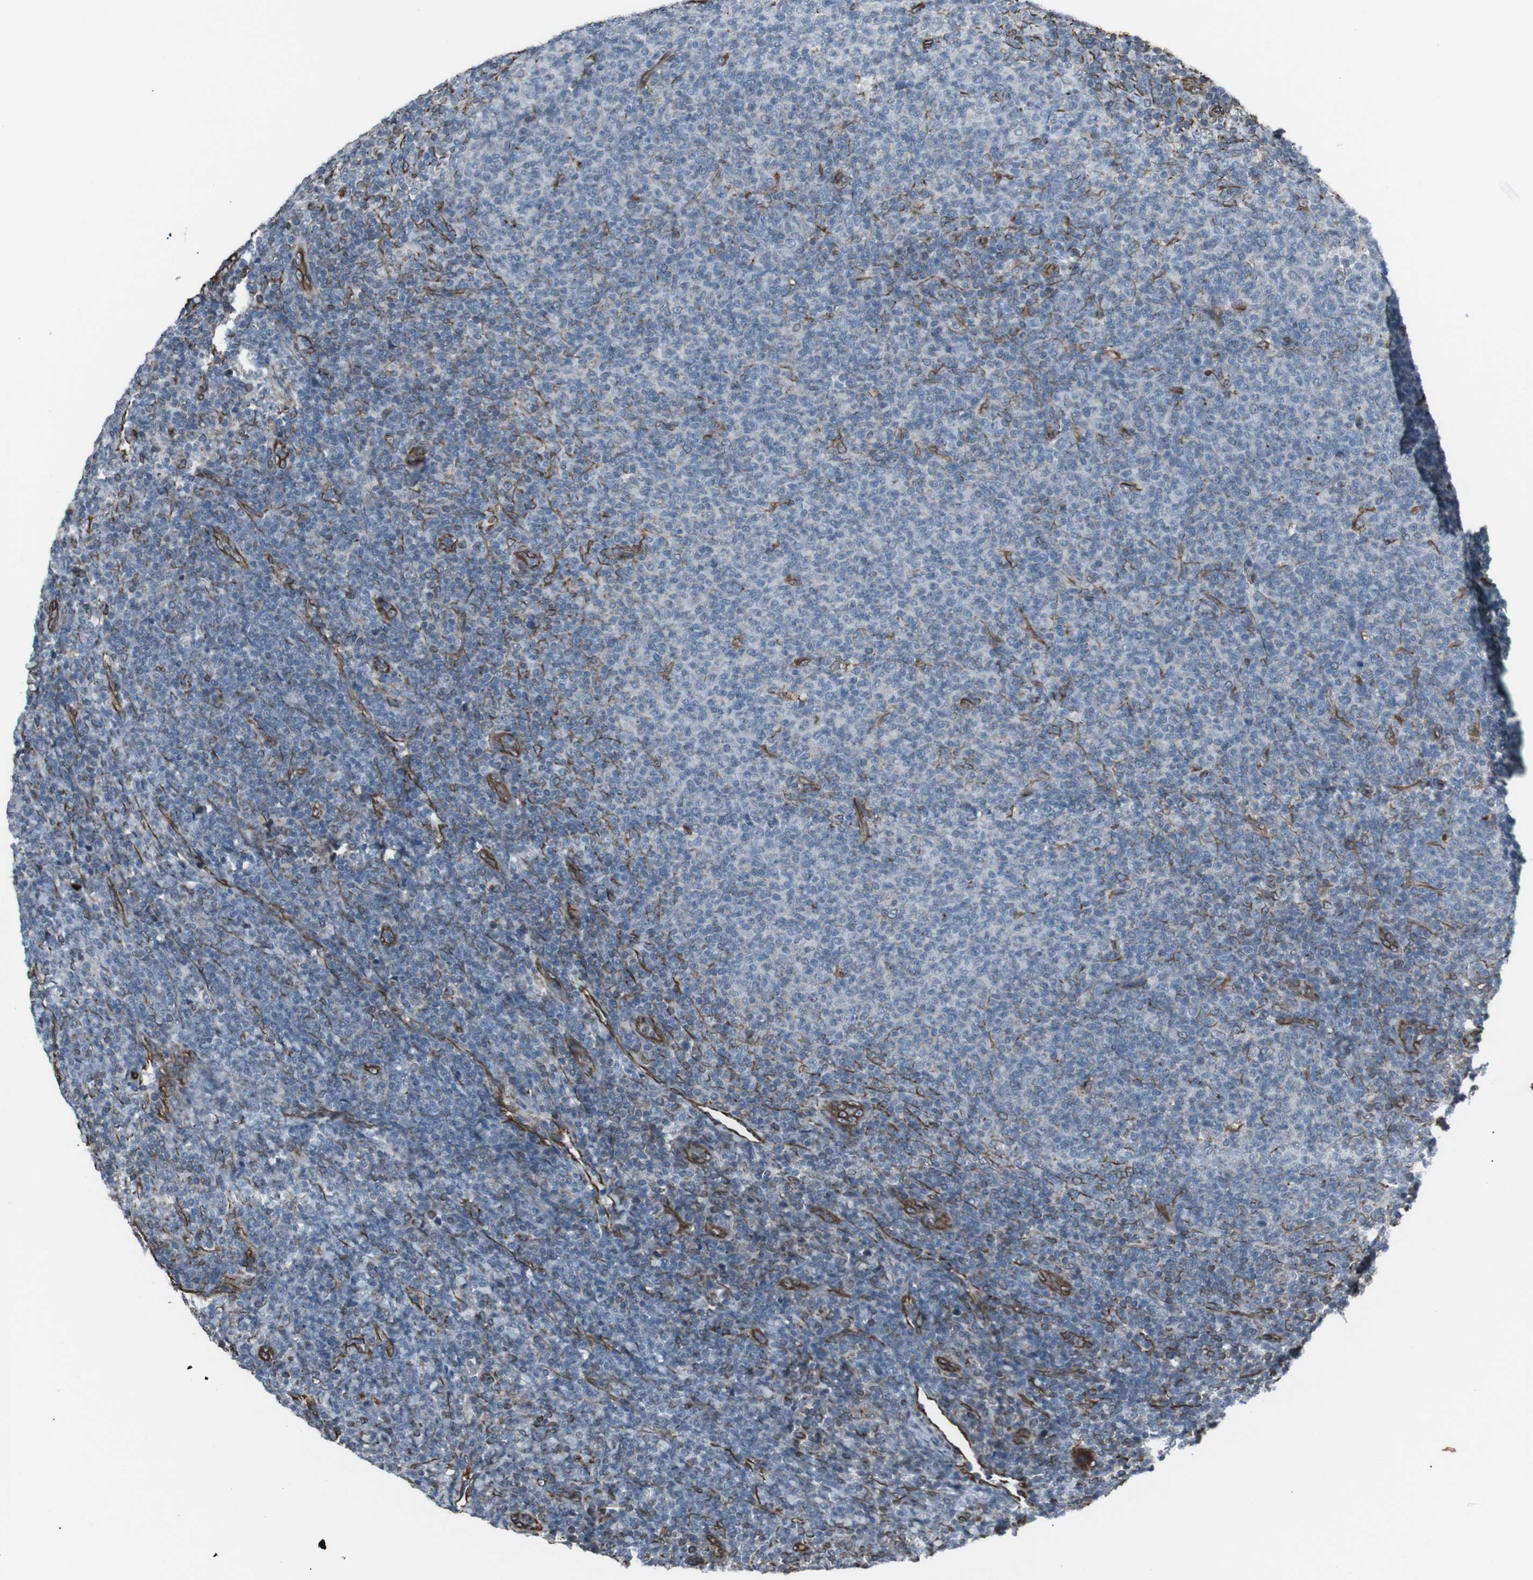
{"staining": {"intensity": "negative", "quantity": "none", "location": "none"}, "tissue": "lymphoma", "cell_type": "Tumor cells", "image_type": "cancer", "snomed": [{"axis": "morphology", "description": "Malignant lymphoma, non-Hodgkin's type, Low grade"}, {"axis": "topography", "description": "Lymph node"}], "caption": "Protein analysis of lymphoma shows no significant expression in tumor cells. The staining is performed using DAB brown chromogen with nuclei counter-stained in using hematoxylin.", "gene": "TMEM141", "patient": {"sex": "male", "age": 66}}